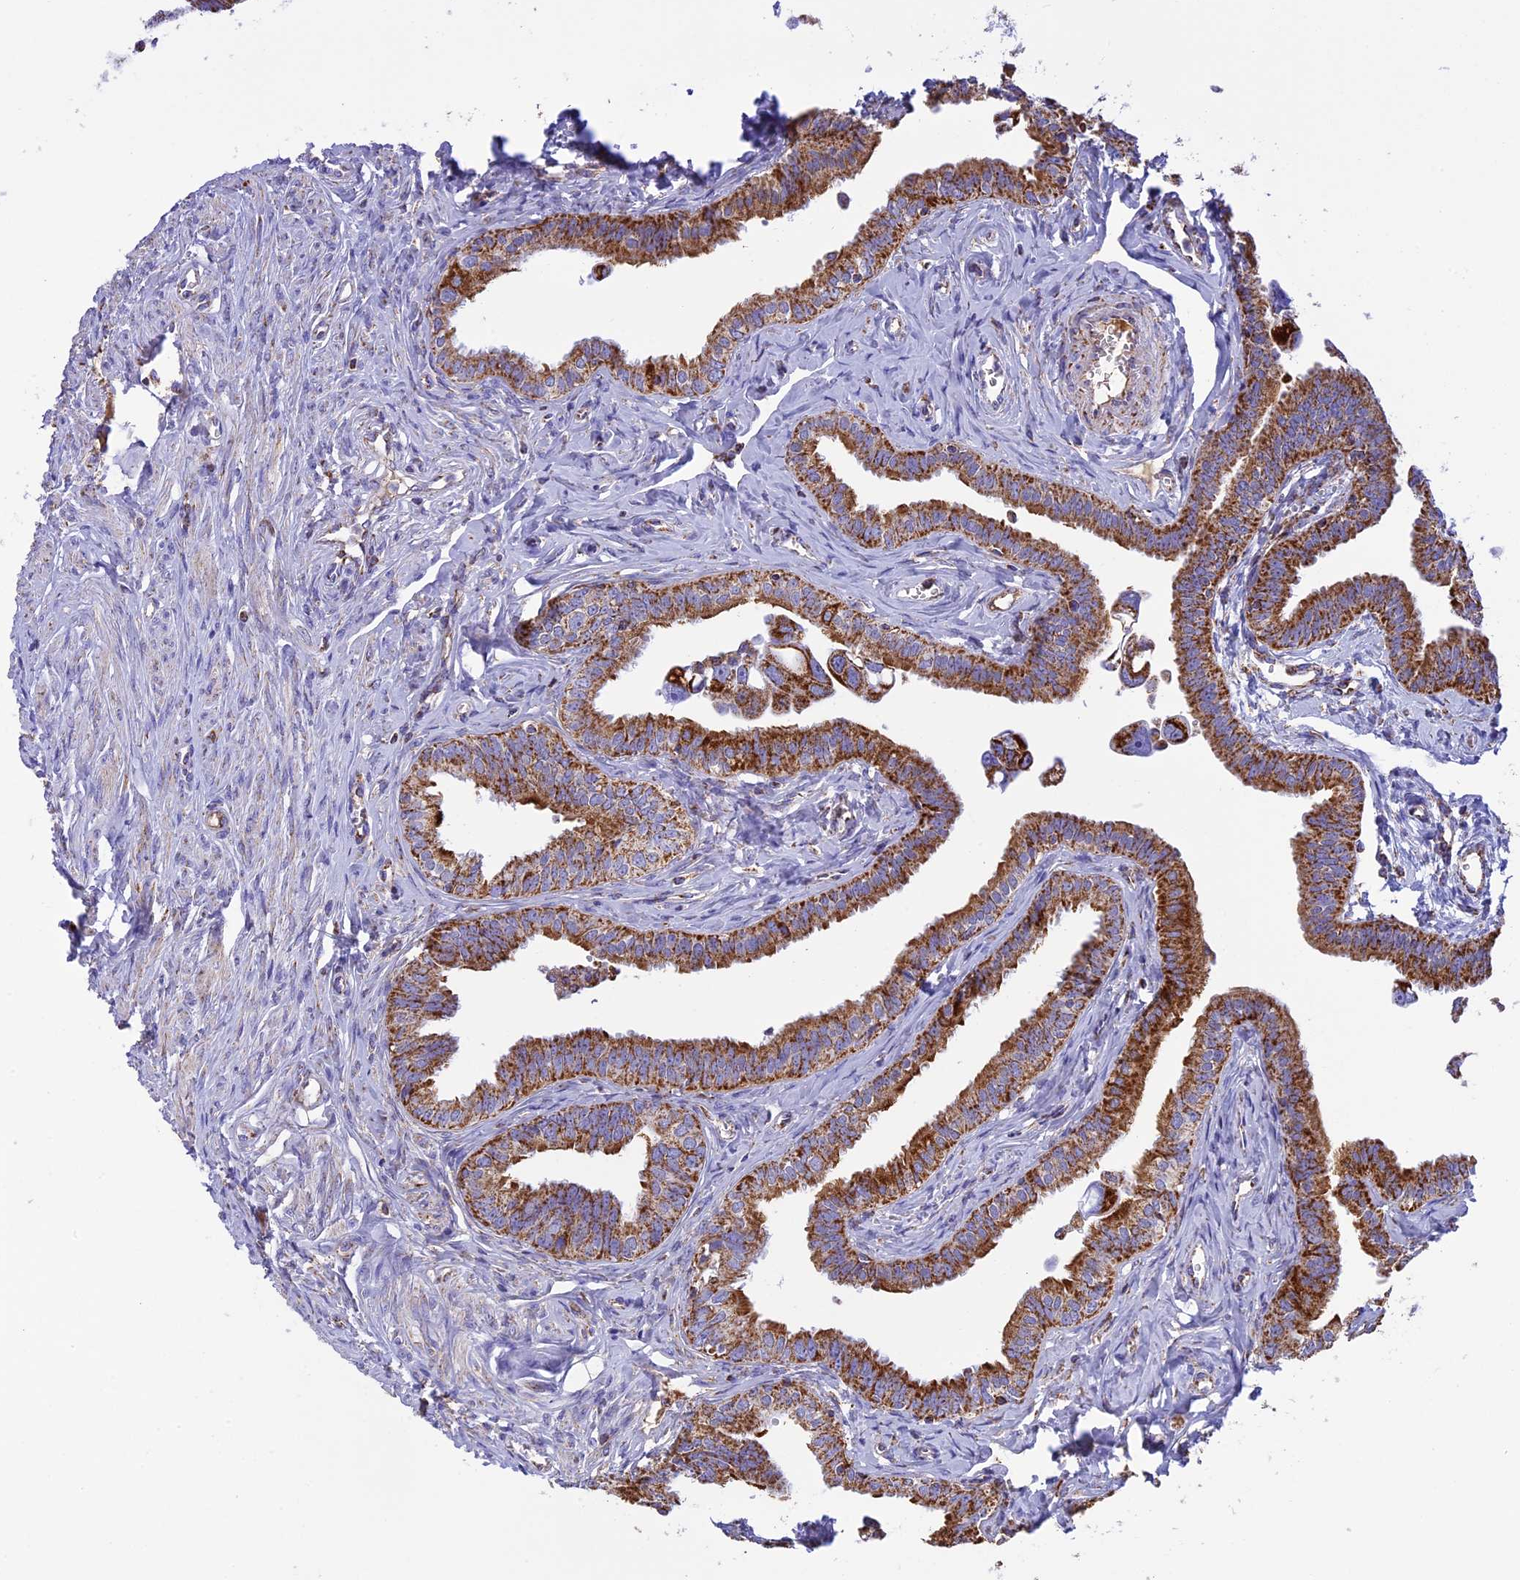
{"staining": {"intensity": "strong", "quantity": ">75%", "location": "cytoplasmic/membranous"}, "tissue": "fallopian tube", "cell_type": "Glandular cells", "image_type": "normal", "snomed": [{"axis": "morphology", "description": "Normal tissue, NOS"}, {"axis": "morphology", "description": "Carcinoma, NOS"}, {"axis": "topography", "description": "Fallopian tube"}, {"axis": "topography", "description": "Ovary"}], "caption": "Protein expression analysis of normal human fallopian tube reveals strong cytoplasmic/membranous expression in approximately >75% of glandular cells. (DAB (3,3'-diaminobenzidine) IHC, brown staining for protein, blue staining for nuclei).", "gene": "KCNG1", "patient": {"sex": "female", "age": 59}}